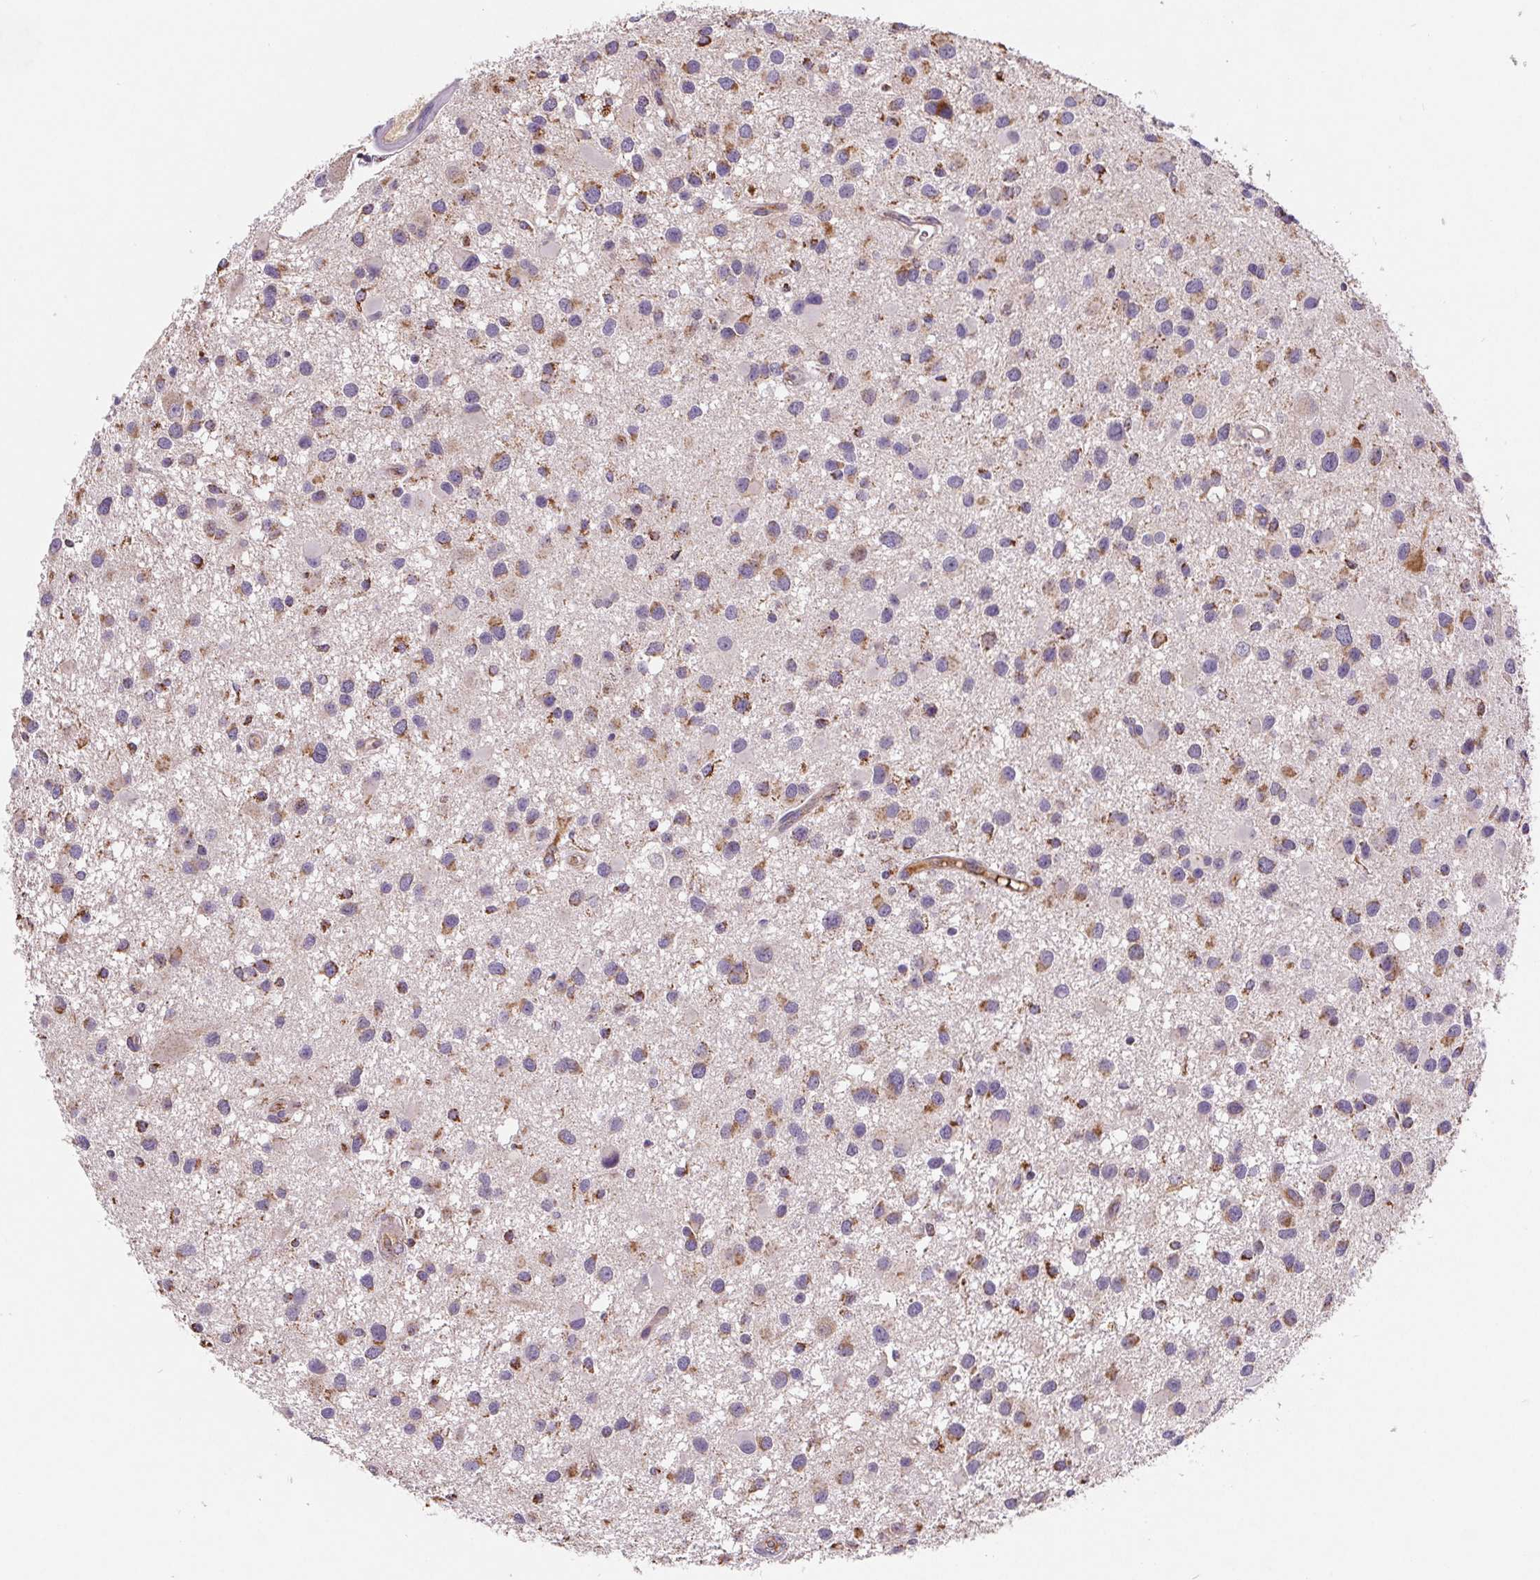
{"staining": {"intensity": "moderate", "quantity": "<25%", "location": "cytoplasmic/membranous"}, "tissue": "glioma", "cell_type": "Tumor cells", "image_type": "cancer", "snomed": [{"axis": "morphology", "description": "Glioma, malignant, Low grade"}, {"axis": "topography", "description": "Brain"}], "caption": "Immunohistochemical staining of glioma exhibits low levels of moderate cytoplasmic/membranous protein staining in approximately <25% of tumor cells. (Brightfield microscopy of DAB IHC at high magnification).", "gene": "EMC6", "patient": {"sex": "female", "age": 32}}